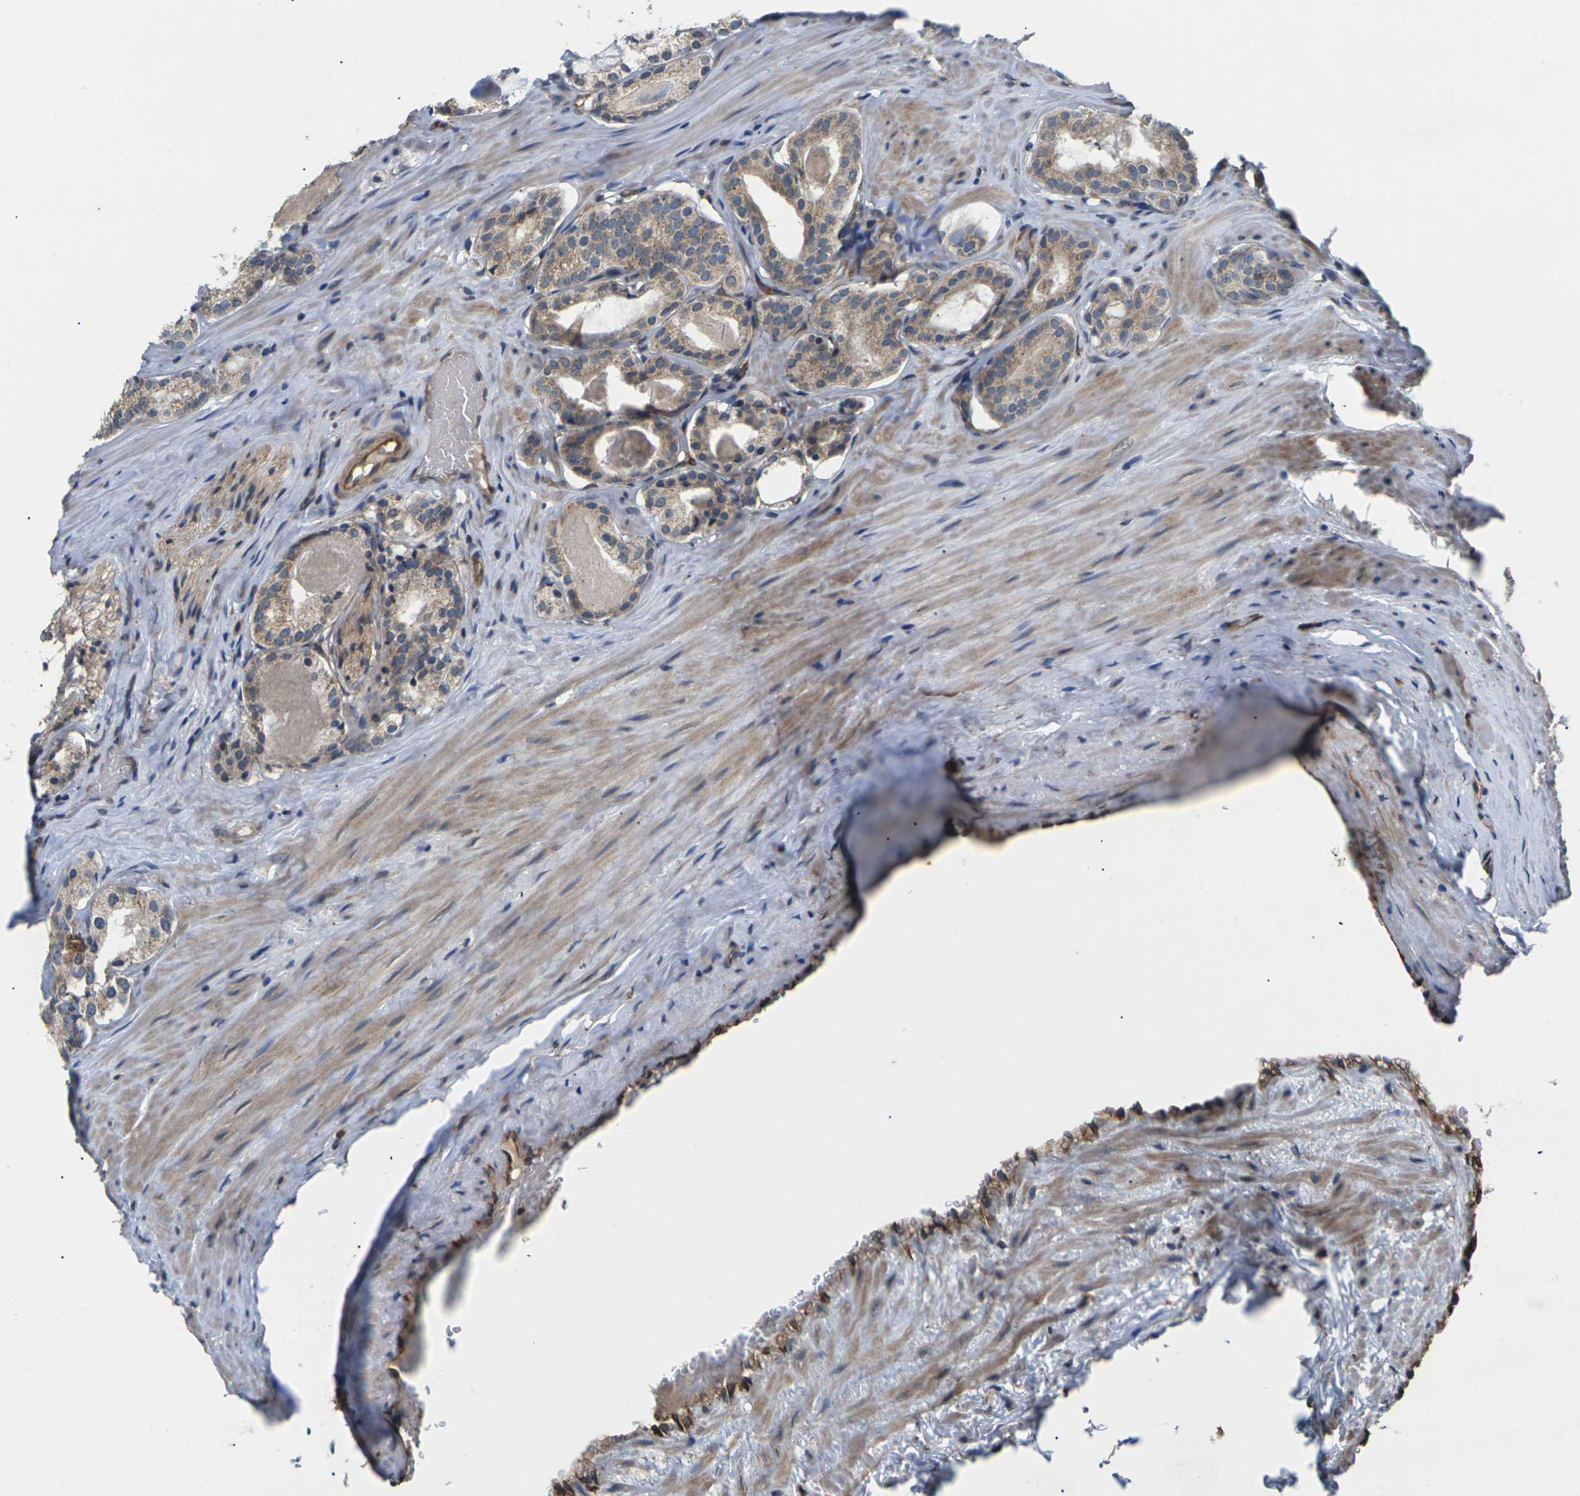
{"staining": {"intensity": "moderate", "quantity": "25%-75%", "location": "cytoplasmic/membranous"}, "tissue": "prostate cancer", "cell_type": "Tumor cells", "image_type": "cancer", "snomed": [{"axis": "morphology", "description": "Adenocarcinoma, Low grade"}, {"axis": "topography", "description": "Prostate"}], "caption": "Immunohistochemistry staining of prostate cancer, which reveals medium levels of moderate cytoplasmic/membranous staining in approximately 25%-75% of tumor cells indicating moderate cytoplasmic/membranous protein positivity. The staining was performed using DAB (brown) for protein detection and nuclei were counterstained in hematoxylin (blue).", "gene": "DKK2", "patient": {"sex": "male", "age": 59}}